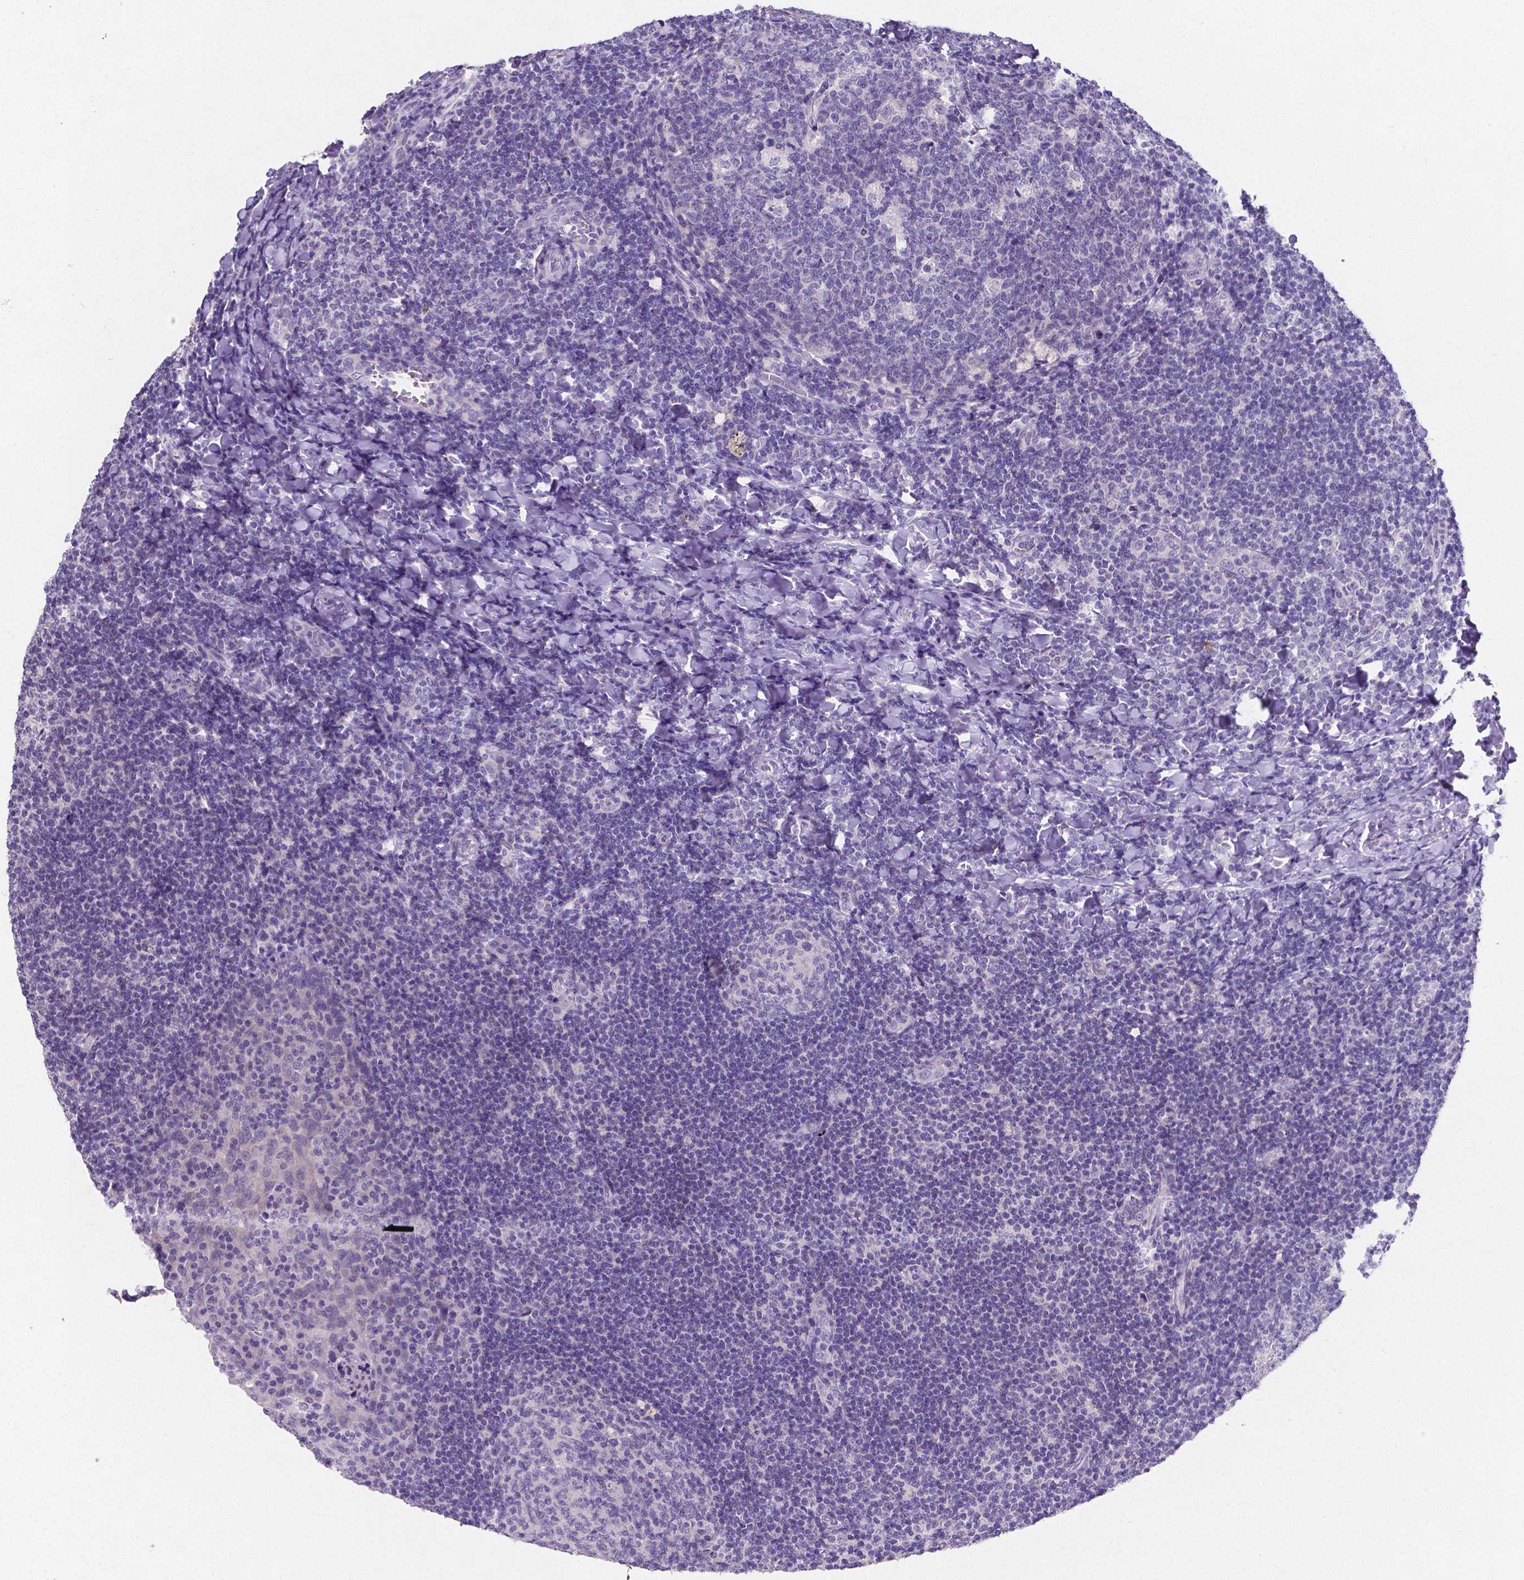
{"staining": {"intensity": "negative", "quantity": "none", "location": "none"}, "tissue": "tonsil", "cell_type": "Germinal center cells", "image_type": "normal", "snomed": [{"axis": "morphology", "description": "Normal tissue, NOS"}, {"axis": "topography", "description": "Tonsil"}], "caption": "The photomicrograph reveals no staining of germinal center cells in normal tonsil. The staining was performed using DAB to visualize the protein expression in brown, while the nuclei were stained in blue with hematoxylin (Magnification: 20x).", "gene": "SATB2", "patient": {"sex": "male", "age": 17}}